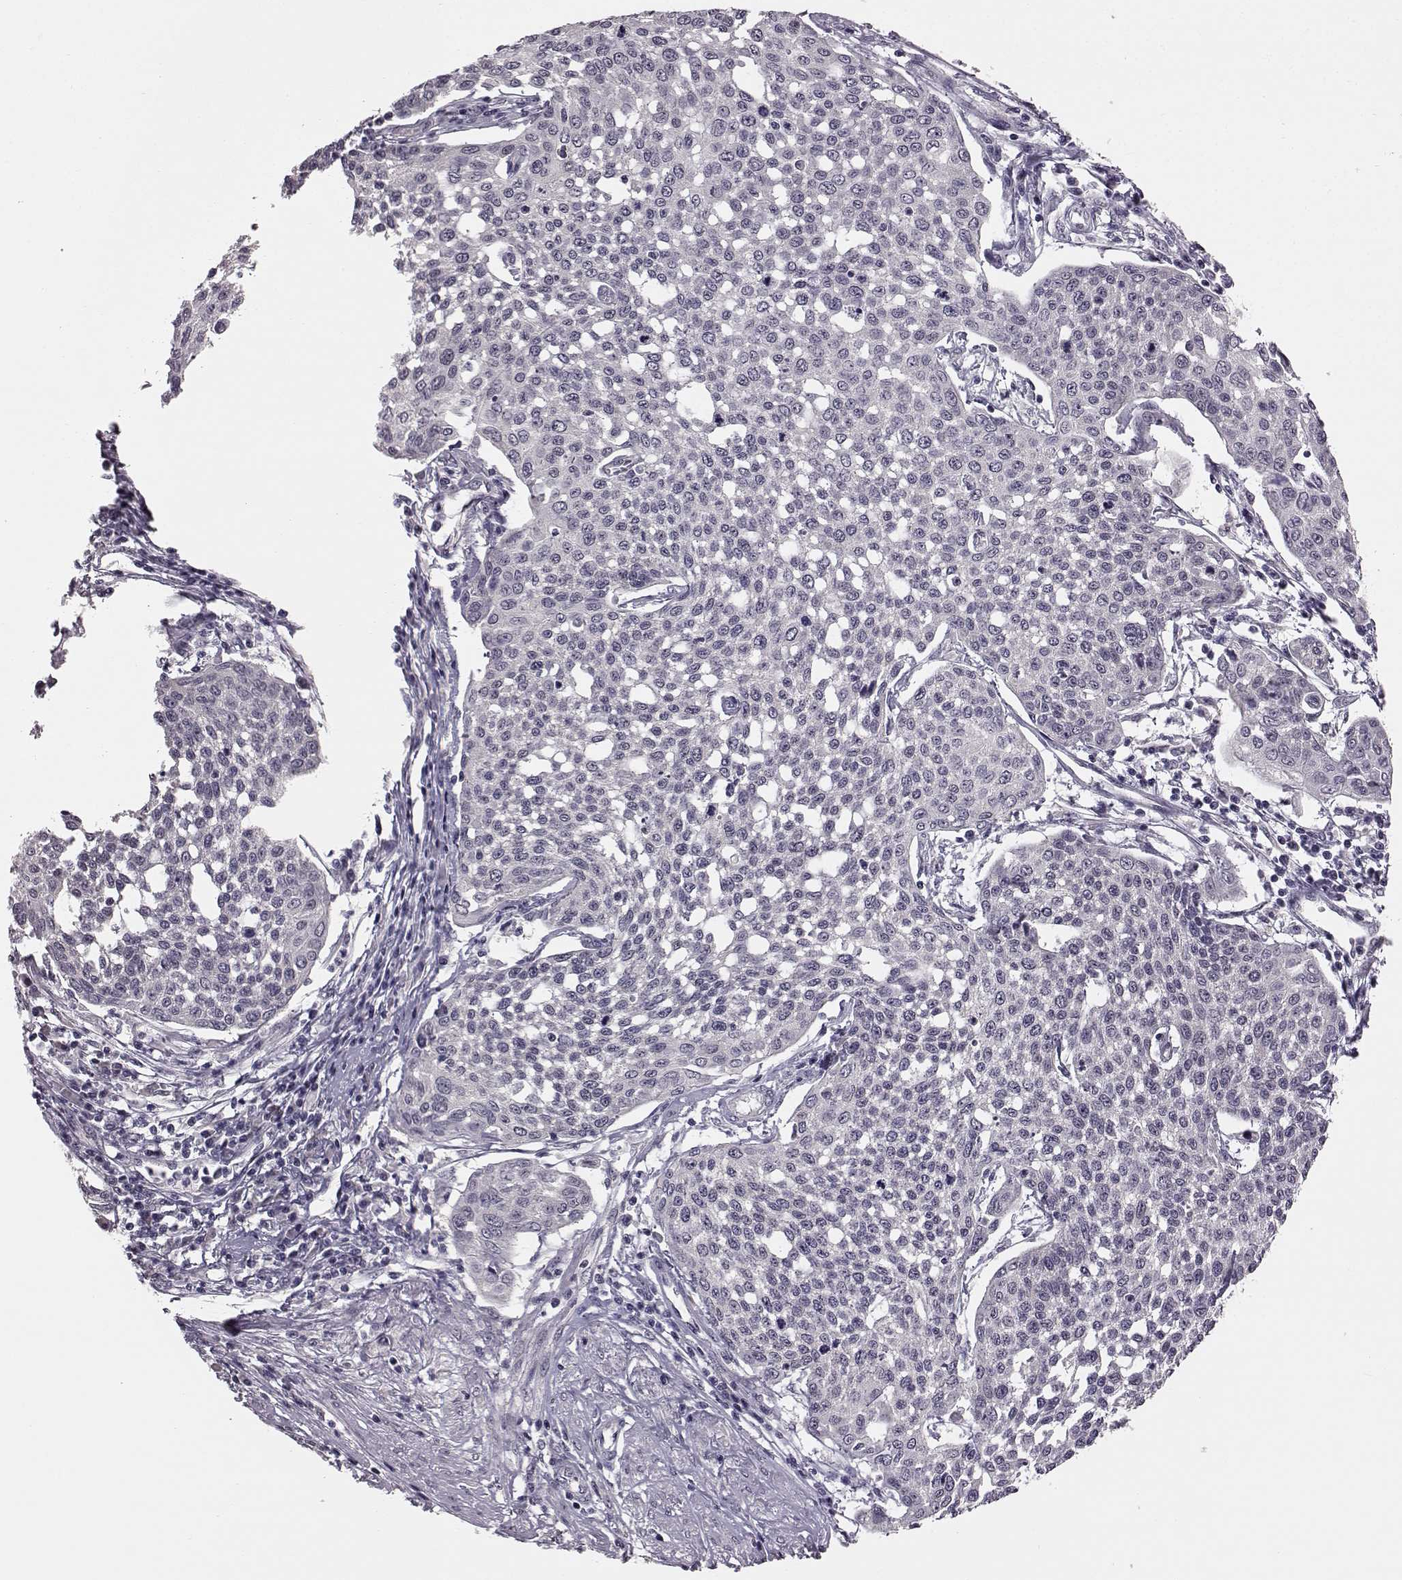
{"staining": {"intensity": "negative", "quantity": "none", "location": "none"}, "tissue": "cervical cancer", "cell_type": "Tumor cells", "image_type": "cancer", "snomed": [{"axis": "morphology", "description": "Squamous cell carcinoma, NOS"}, {"axis": "topography", "description": "Cervix"}], "caption": "There is no significant expression in tumor cells of cervical cancer (squamous cell carcinoma).", "gene": "C10orf62", "patient": {"sex": "female", "age": 34}}